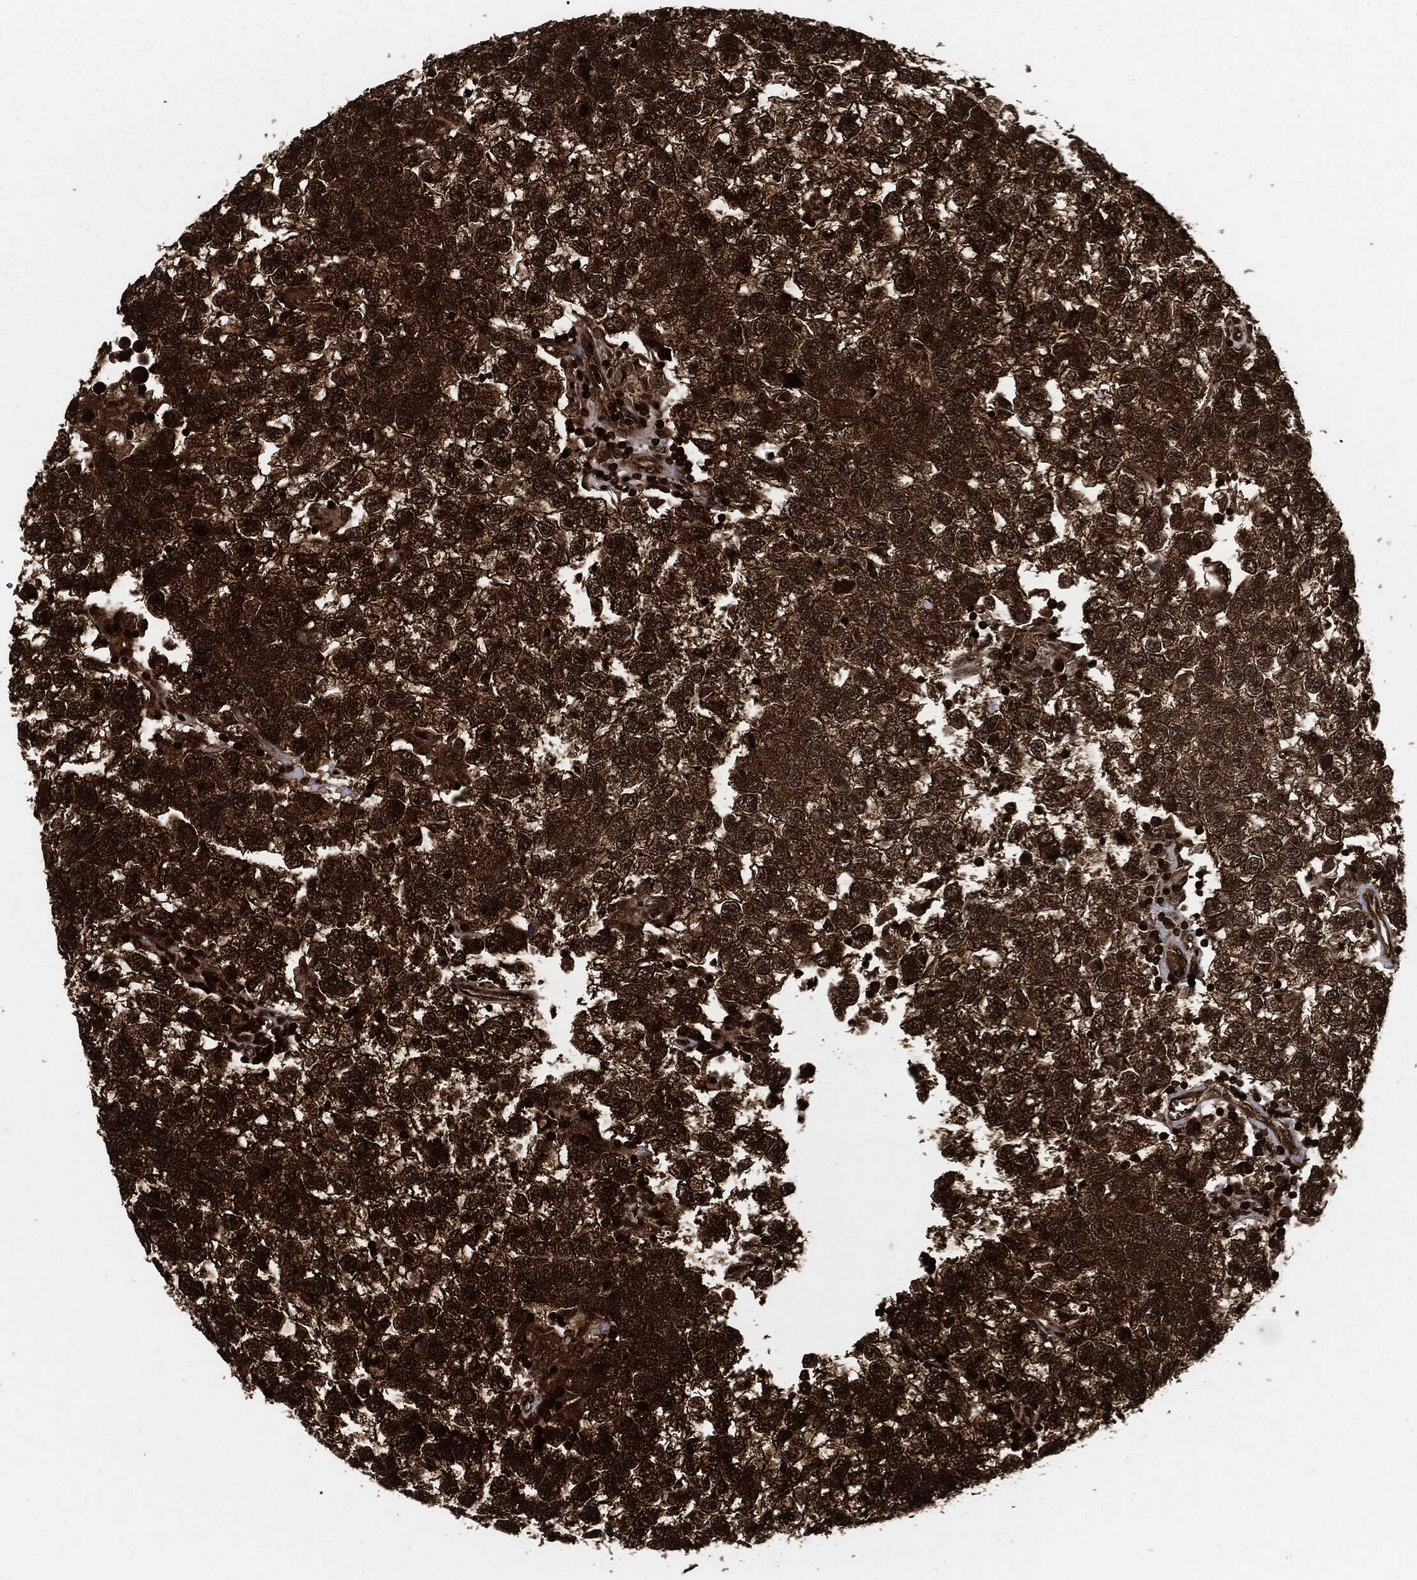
{"staining": {"intensity": "strong", "quantity": ">75%", "location": "cytoplasmic/membranous"}, "tissue": "testis cancer", "cell_type": "Tumor cells", "image_type": "cancer", "snomed": [{"axis": "morphology", "description": "Seminoma, NOS"}, {"axis": "topography", "description": "Testis"}], "caption": "Tumor cells reveal high levels of strong cytoplasmic/membranous positivity in about >75% of cells in human testis cancer (seminoma). (Stains: DAB in brown, nuclei in blue, Microscopy: brightfield microscopy at high magnification).", "gene": "YWHAB", "patient": {"sex": "male", "age": 26}}